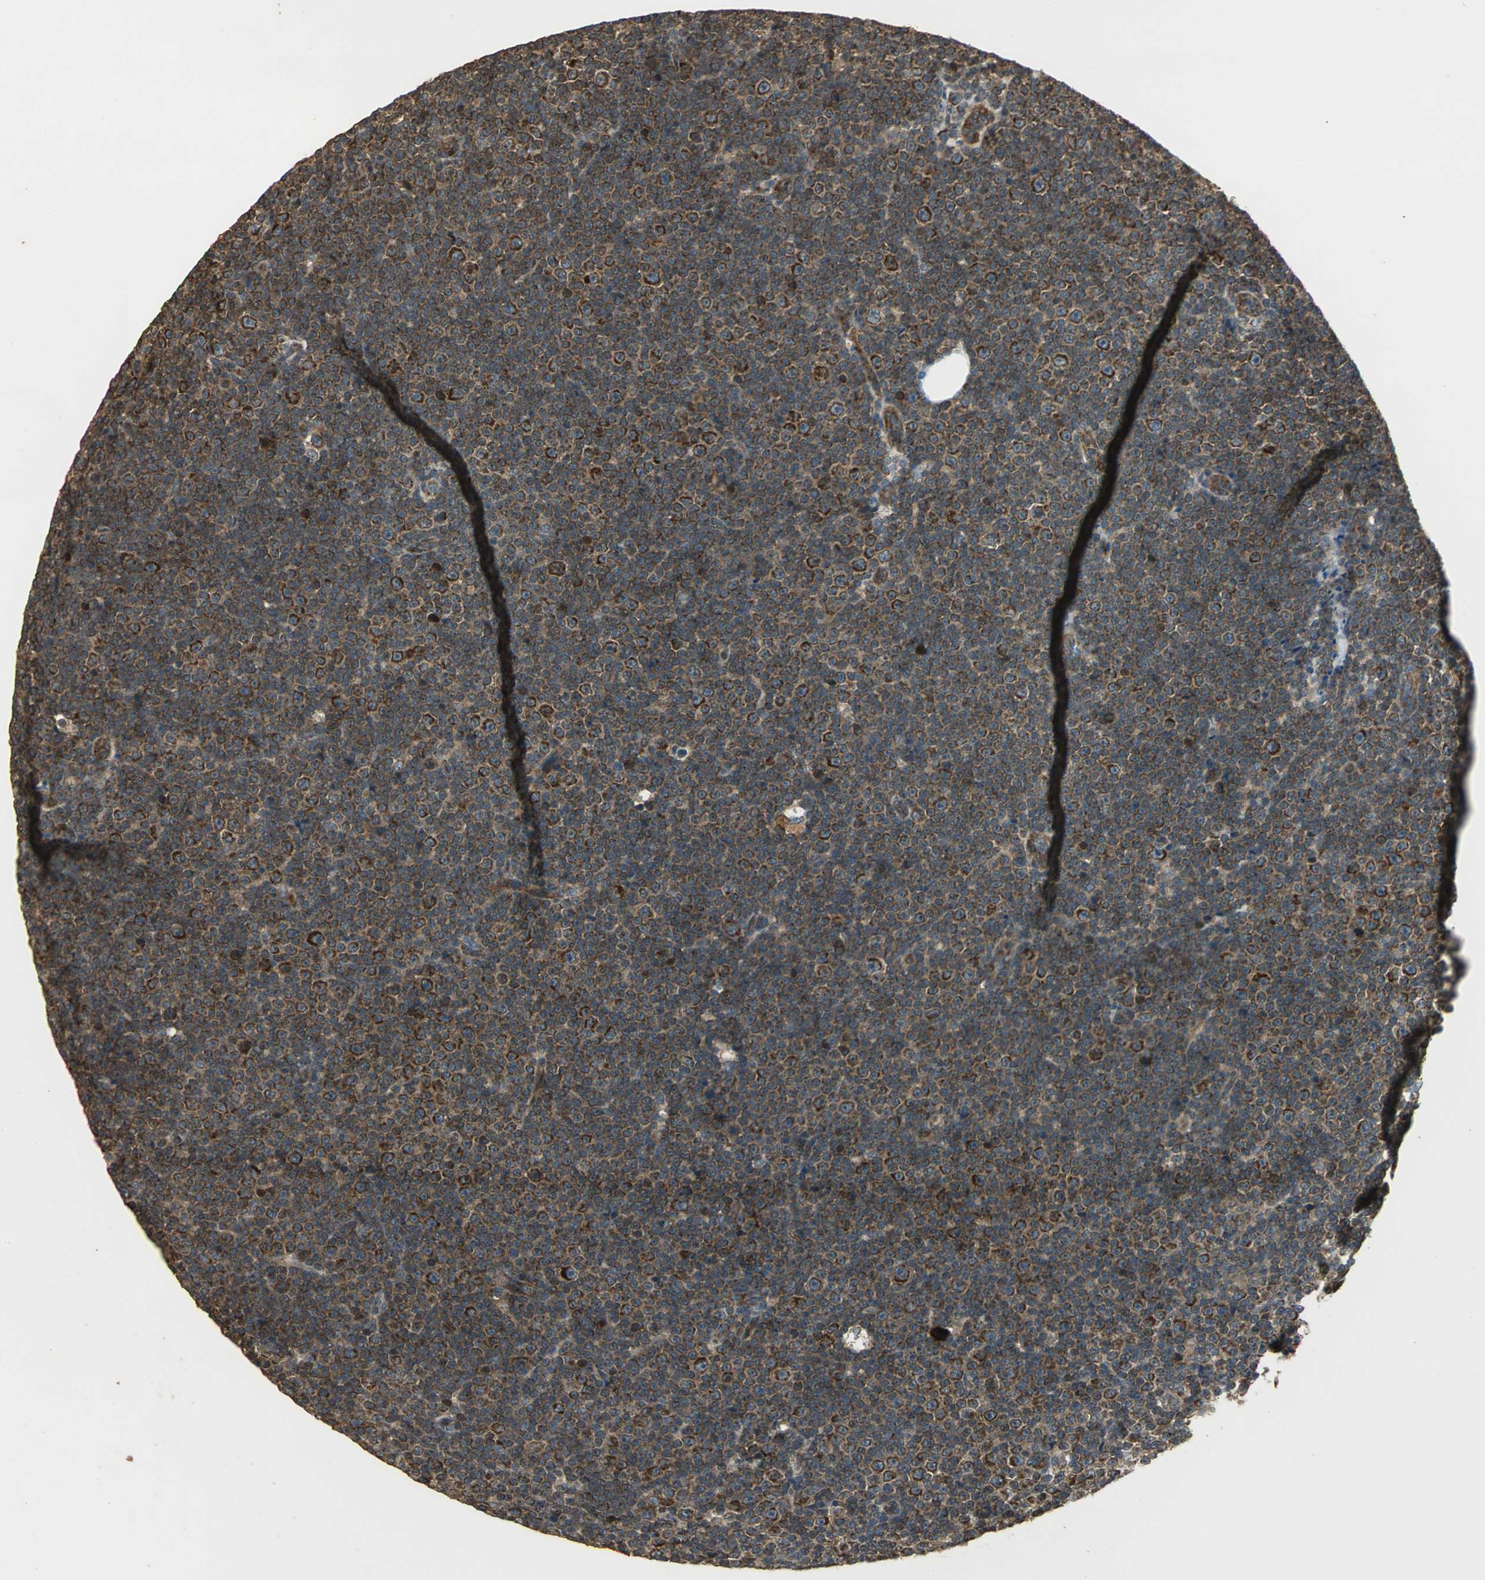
{"staining": {"intensity": "moderate", "quantity": ">75%", "location": "cytoplasmic/membranous"}, "tissue": "lymphoma", "cell_type": "Tumor cells", "image_type": "cancer", "snomed": [{"axis": "morphology", "description": "Malignant lymphoma, non-Hodgkin's type, Low grade"}, {"axis": "topography", "description": "Lymph node"}], "caption": "The immunohistochemical stain shows moderate cytoplasmic/membranous positivity in tumor cells of low-grade malignant lymphoma, non-Hodgkin's type tissue.", "gene": "KANK1", "patient": {"sex": "female", "age": 67}}